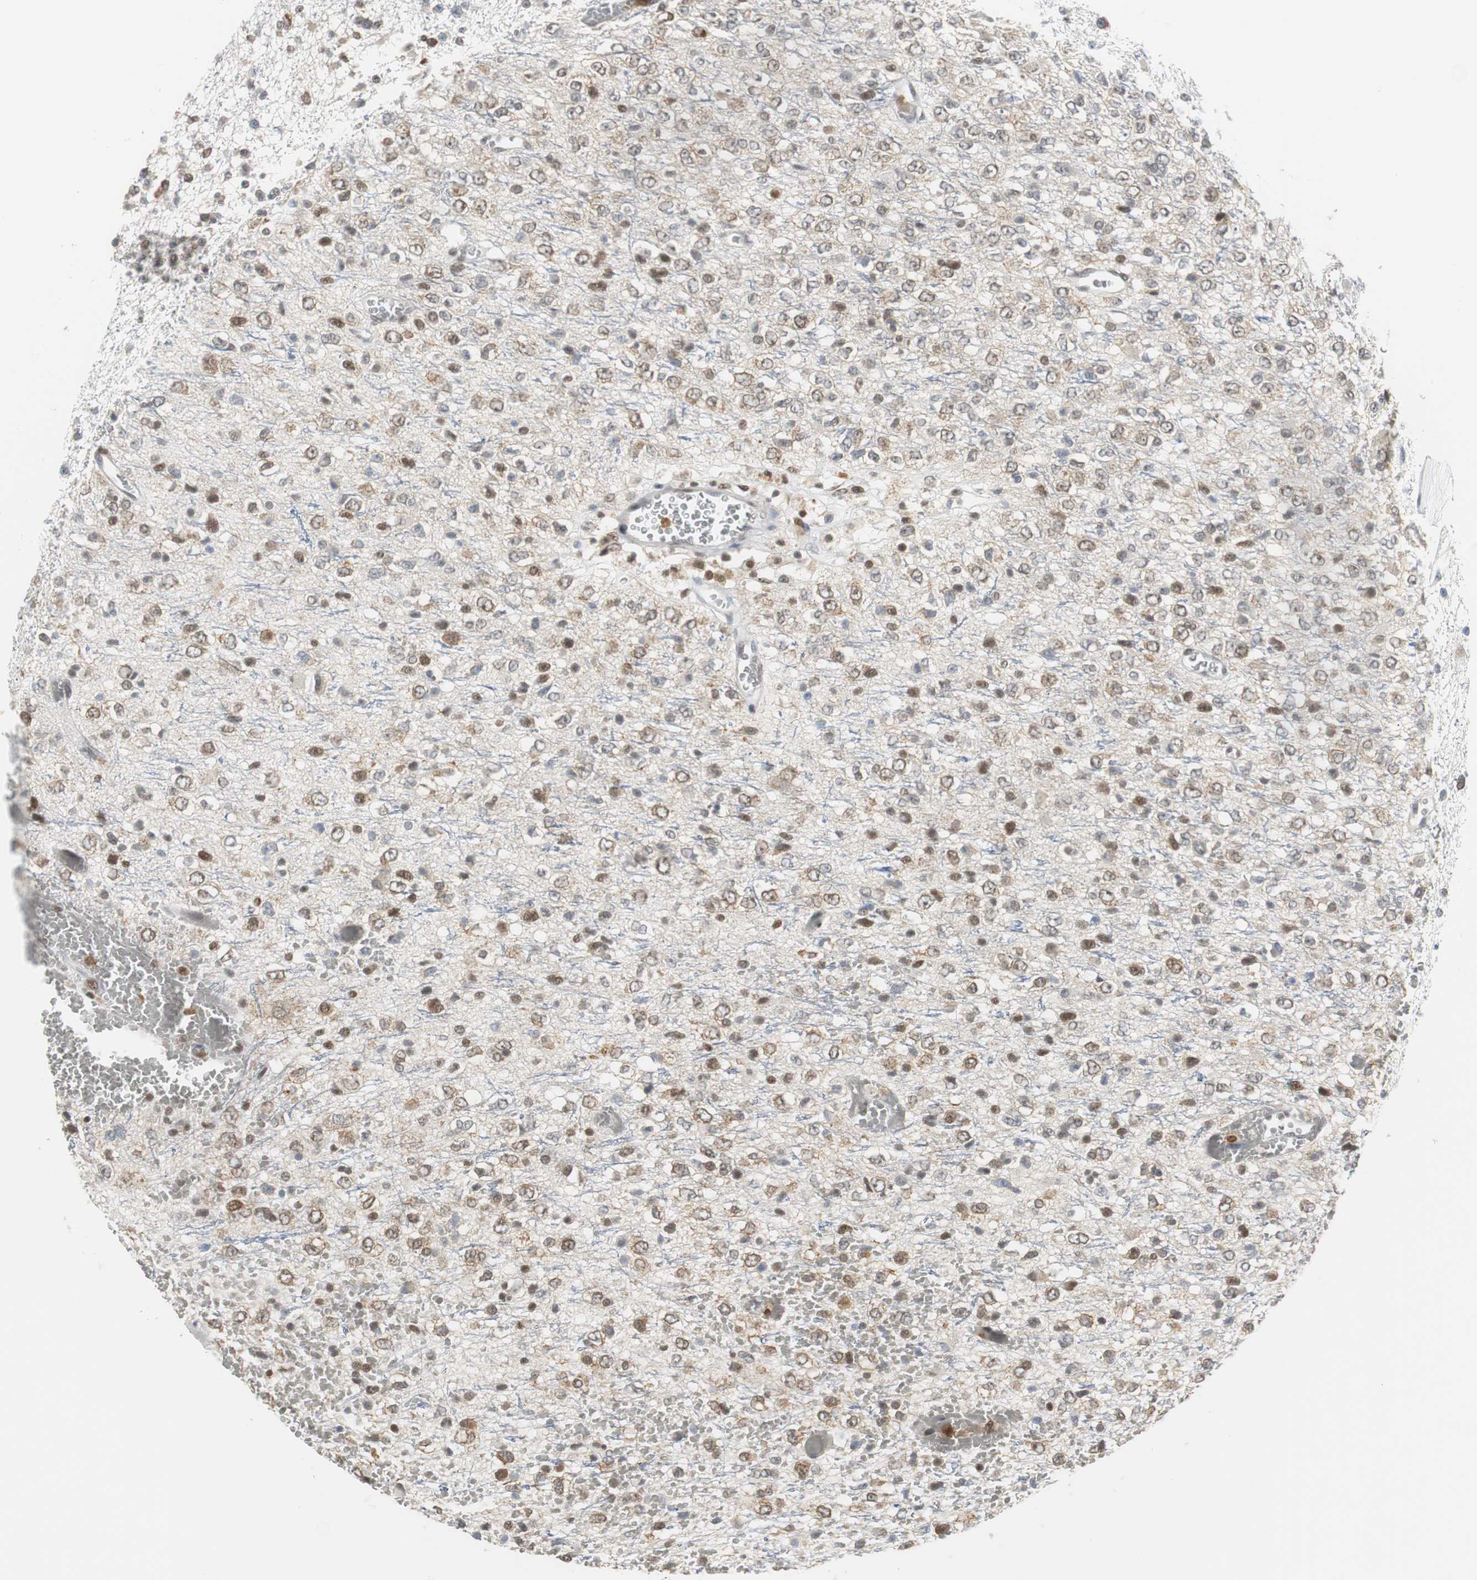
{"staining": {"intensity": "moderate", "quantity": ">75%", "location": "cytoplasmic/membranous,nuclear"}, "tissue": "glioma", "cell_type": "Tumor cells", "image_type": "cancer", "snomed": [{"axis": "morphology", "description": "Glioma, malignant, High grade"}, {"axis": "topography", "description": "pancreas cauda"}], "caption": "Immunohistochemical staining of human glioma exhibits moderate cytoplasmic/membranous and nuclear protein expression in about >75% of tumor cells.", "gene": "SIRT1", "patient": {"sex": "male", "age": 60}}